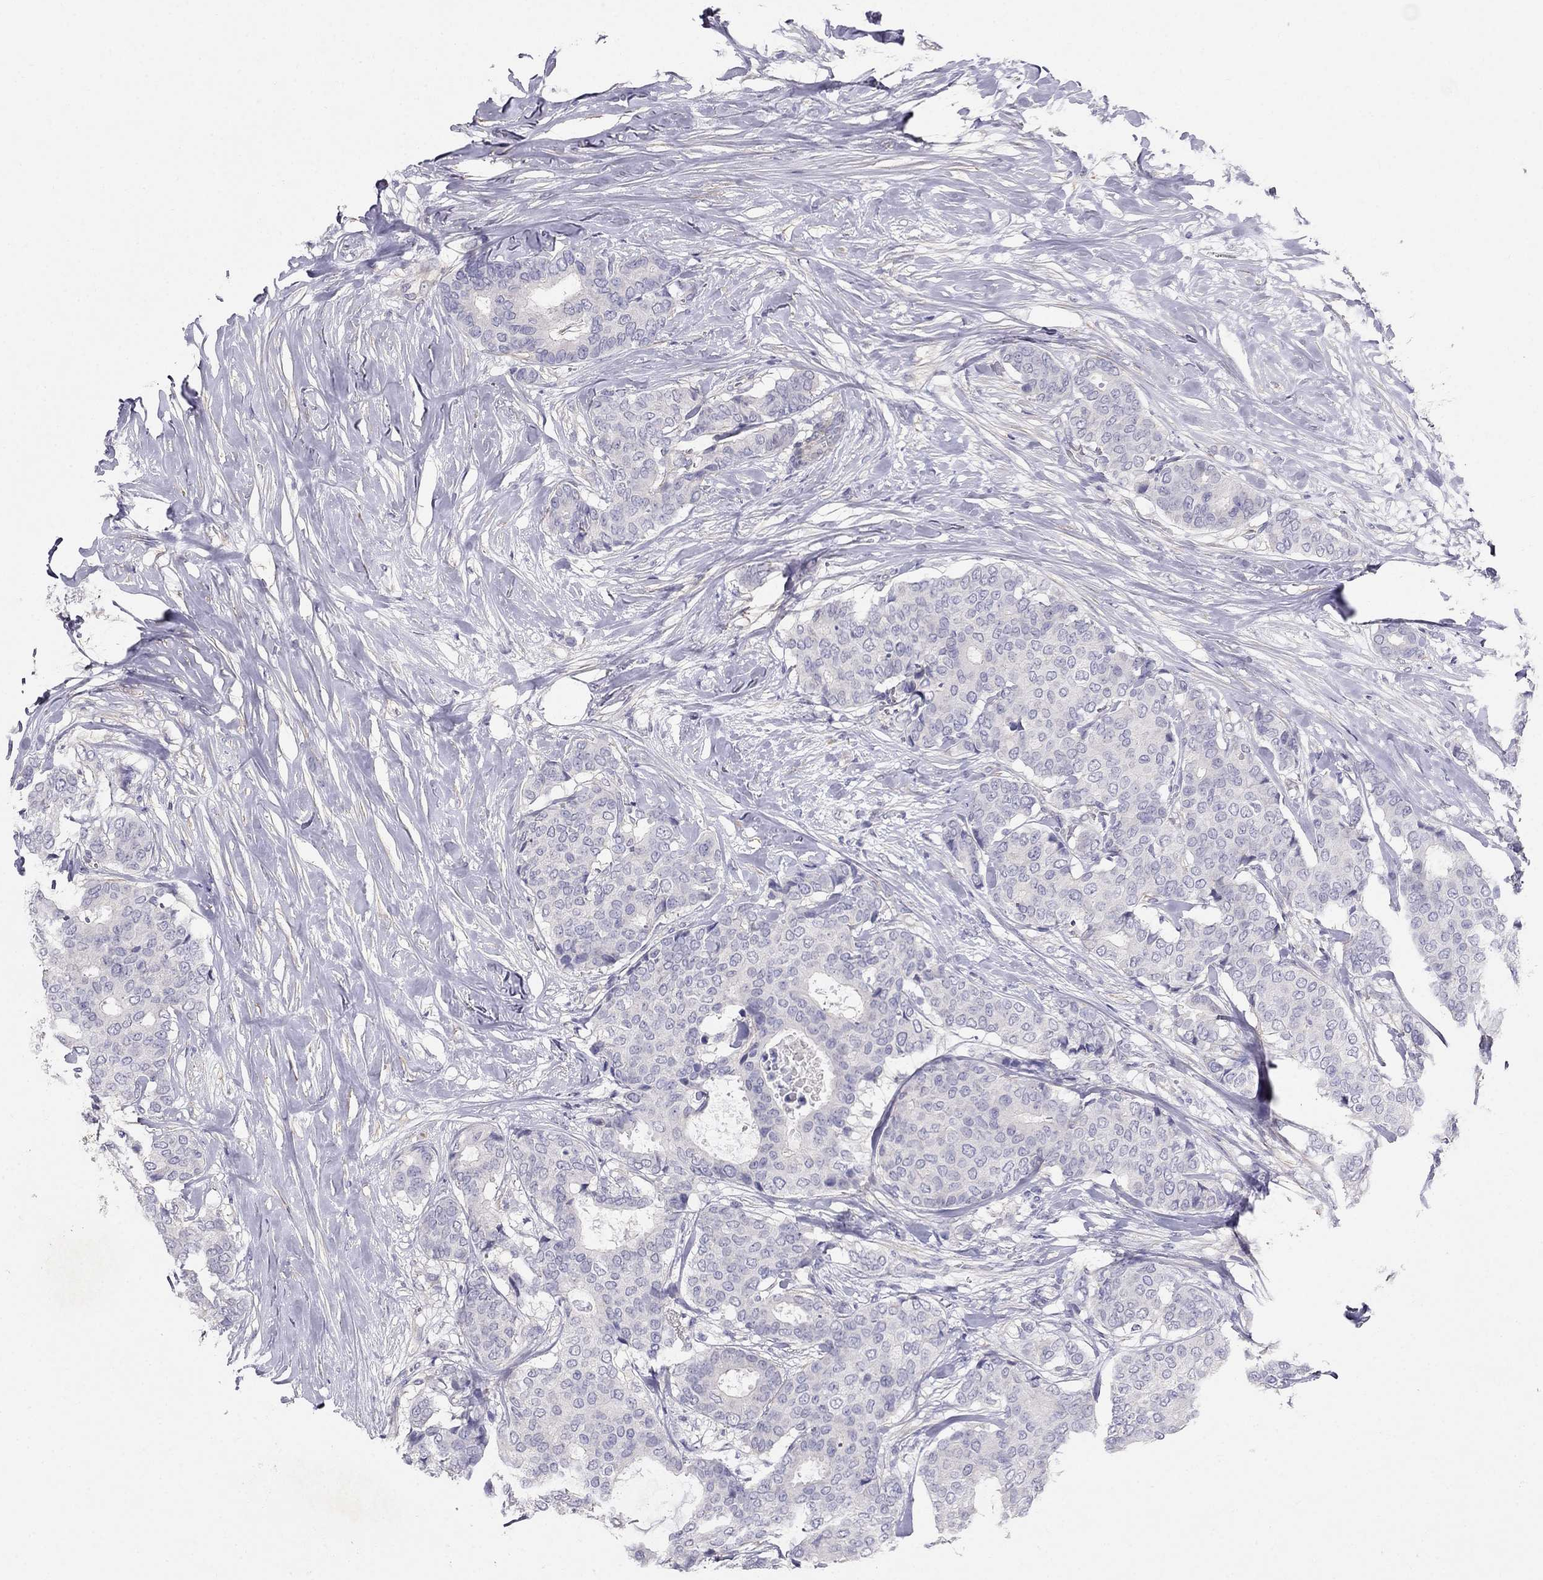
{"staining": {"intensity": "negative", "quantity": "none", "location": "none"}, "tissue": "breast cancer", "cell_type": "Tumor cells", "image_type": "cancer", "snomed": [{"axis": "morphology", "description": "Duct carcinoma"}, {"axis": "topography", "description": "Breast"}], "caption": "IHC photomicrograph of human breast intraductal carcinoma stained for a protein (brown), which shows no staining in tumor cells. (DAB (3,3'-diaminobenzidine) IHC with hematoxylin counter stain).", "gene": "LY6H", "patient": {"sex": "female", "age": 75}}